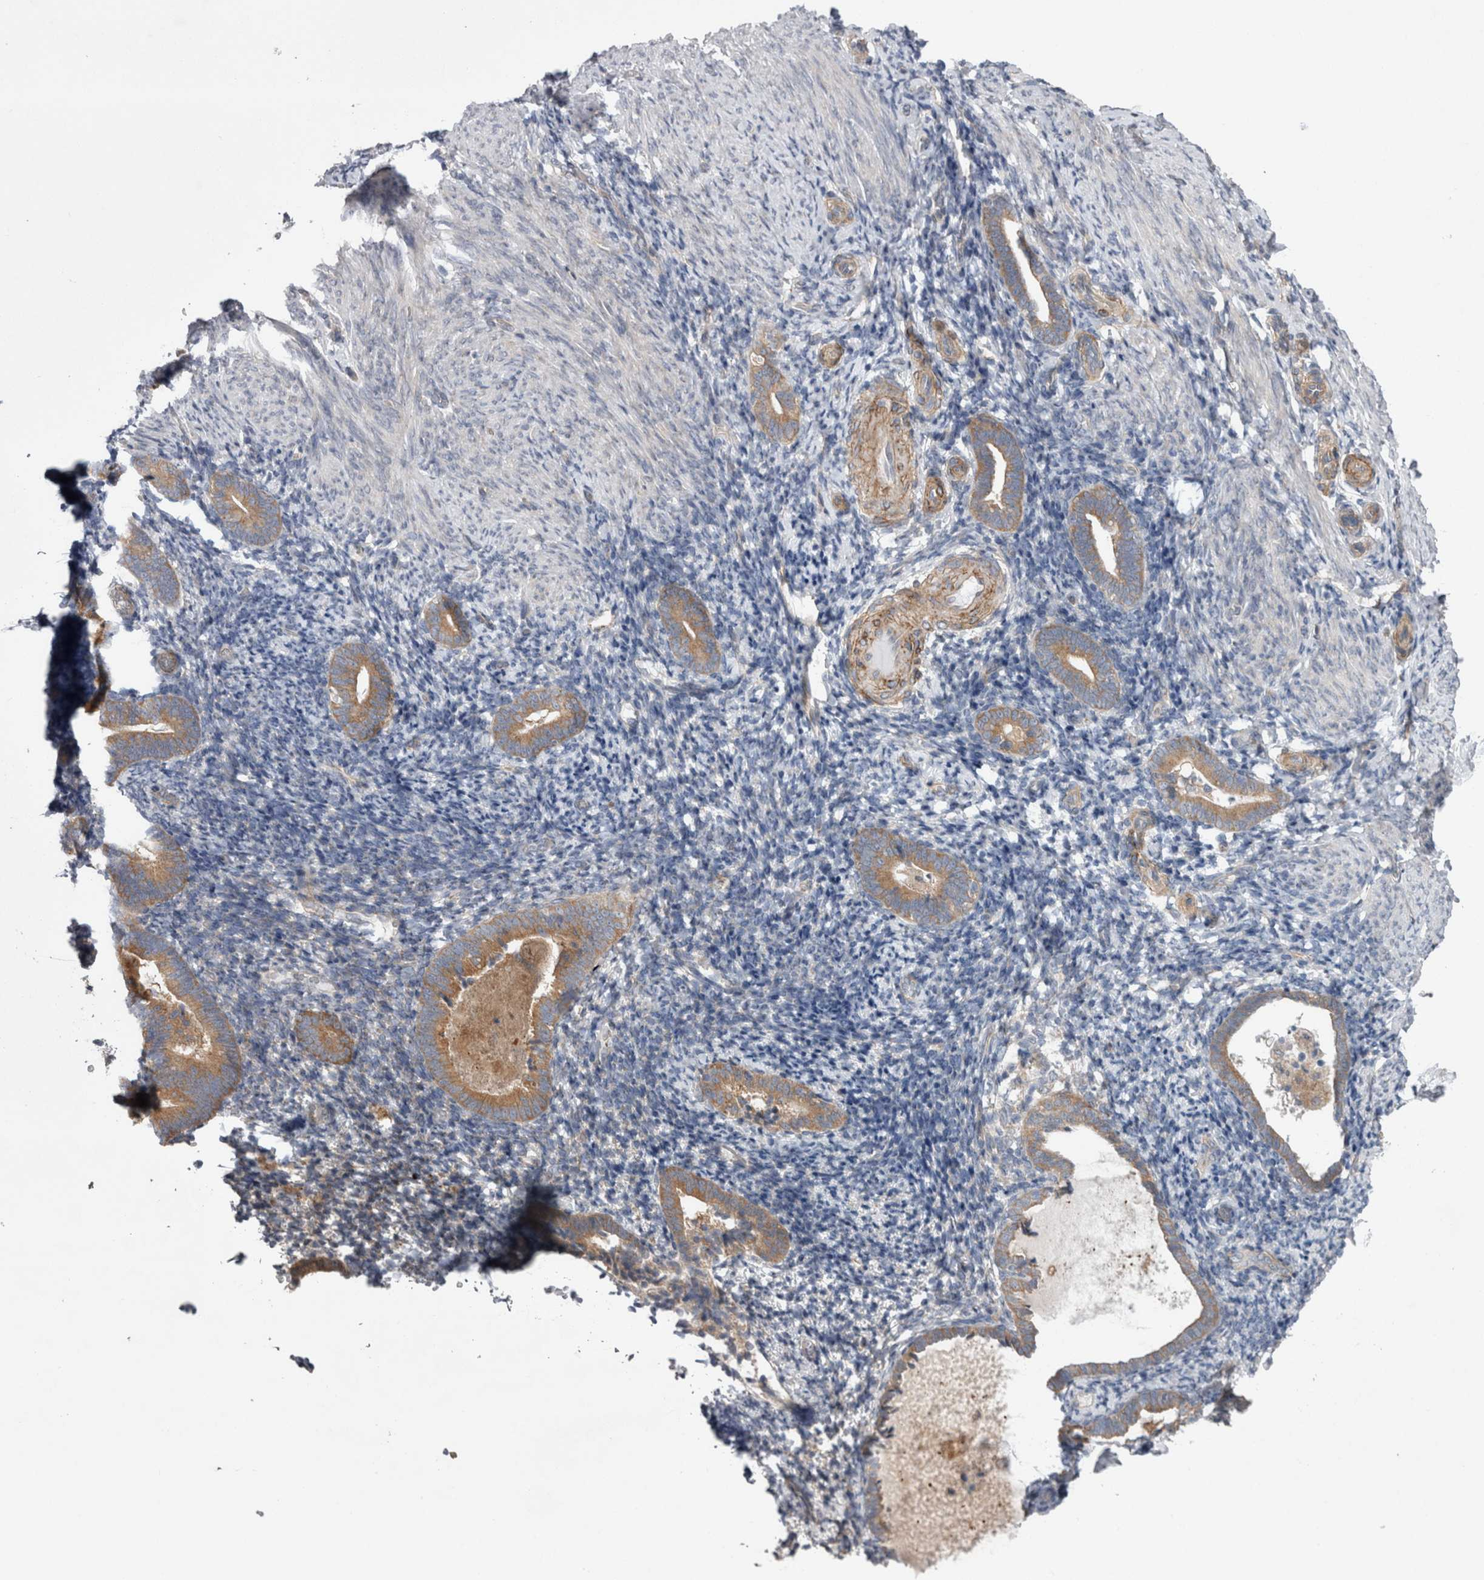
{"staining": {"intensity": "negative", "quantity": "none", "location": "none"}, "tissue": "endometrium", "cell_type": "Cells in endometrial stroma", "image_type": "normal", "snomed": [{"axis": "morphology", "description": "Normal tissue, NOS"}, {"axis": "topography", "description": "Endometrium"}], "caption": "This is a histopathology image of immunohistochemistry (IHC) staining of benign endometrium, which shows no positivity in cells in endometrial stroma. Nuclei are stained in blue.", "gene": "DDX6", "patient": {"sex": "female", "age": 51}}